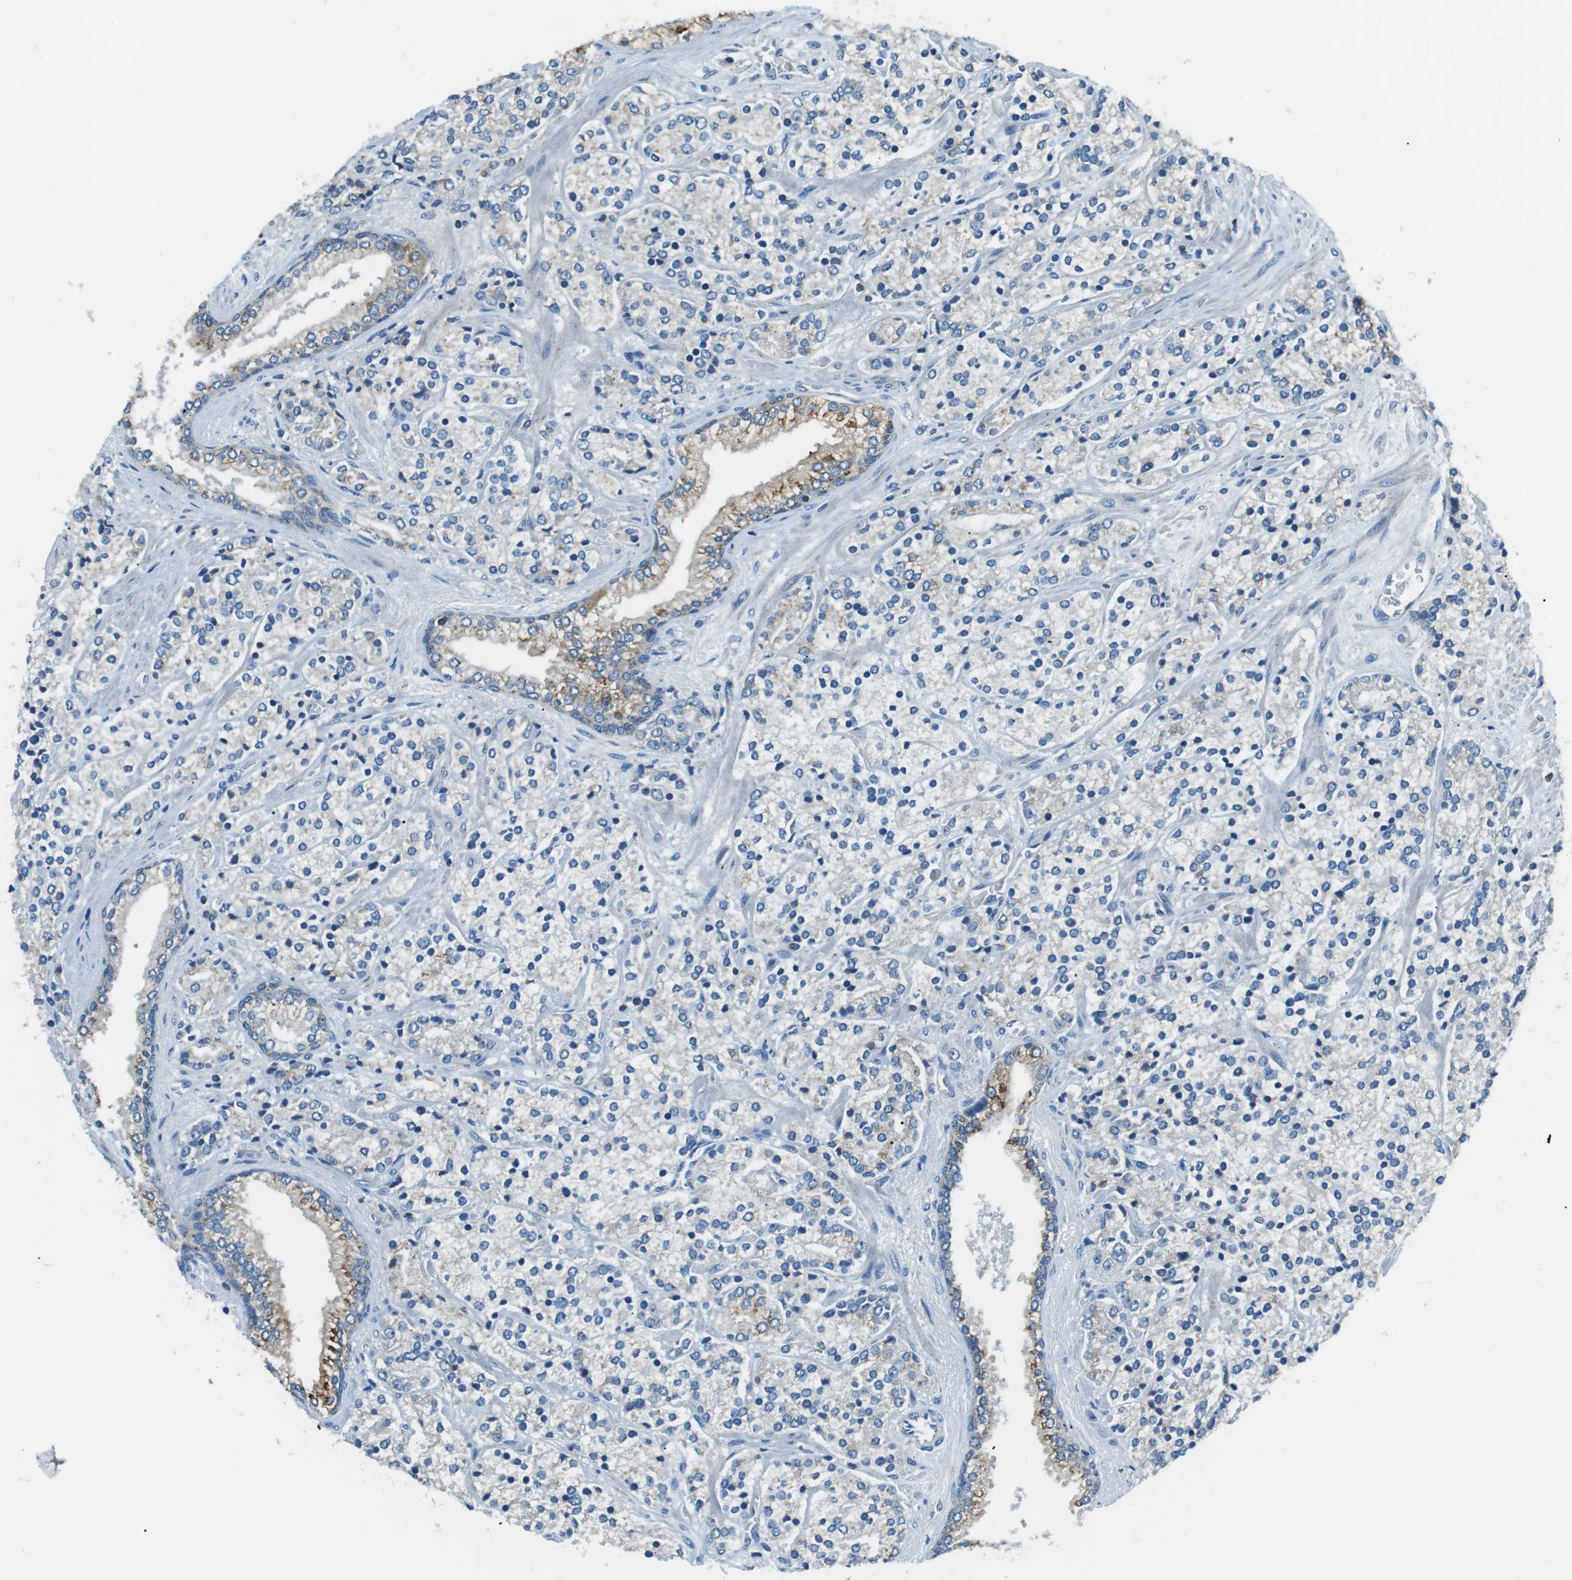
{"staining": {"intensity": "negative", "quantity": "none", "location": "none"}, "tissue": "prostate cancer", "cell_type": "Tumor cells", "image_type": "cancer", "snomed": [{"axis": "morphology", "description": "Adenocarcinoma, High grade"}, {"axis": "topography", "description": "Prostate"}], "caption": "The immunohistochemistry (IHC) photomicrograph has no significant staining in tumor cells of adenocarcinoma (high-grade) (prostate) tissue.", "gene": "FAM3B", "patient": {"sex": "male", "age": 71}}